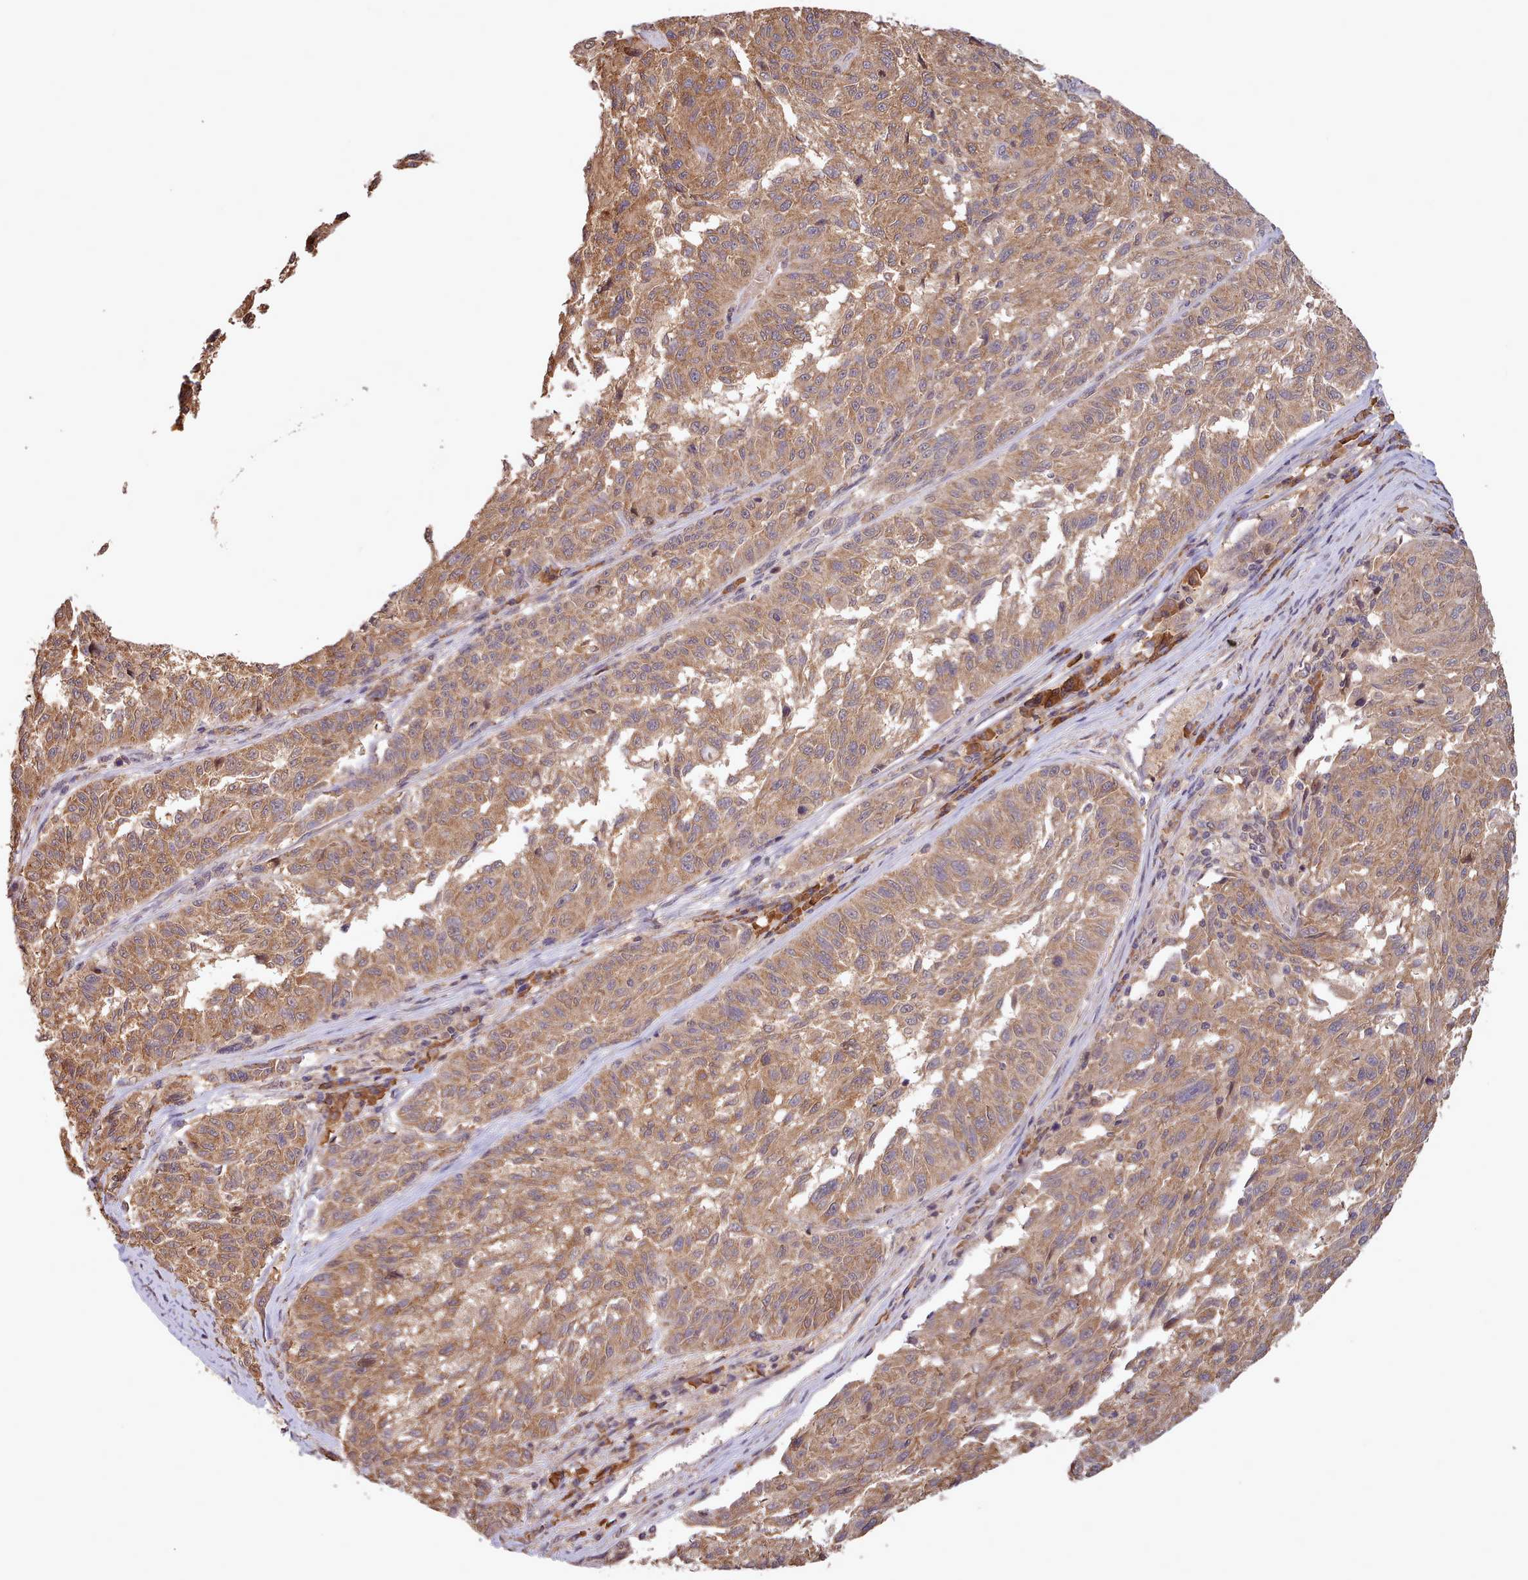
{"staining": {"intensity": "moderate", "quantity": ">75%", "location": "cytoplasmic/membranous"}, "tissue": "melanoma", "cell_type": "Tumor cells", "image_type": "cancer", "snomed": [{"axis": "morphology", "description": "Malignant melanoma, NOS"}, {"axis": "topography", "description": "Skin"}], "caption": "Melanoma stained with immunohistochemistry shows moderate cytoplasmic/membranous expression in approximately >75% of tumor cells.", "gene": "PIP4P1", "patient": {"sex": "male", "age": 53}}